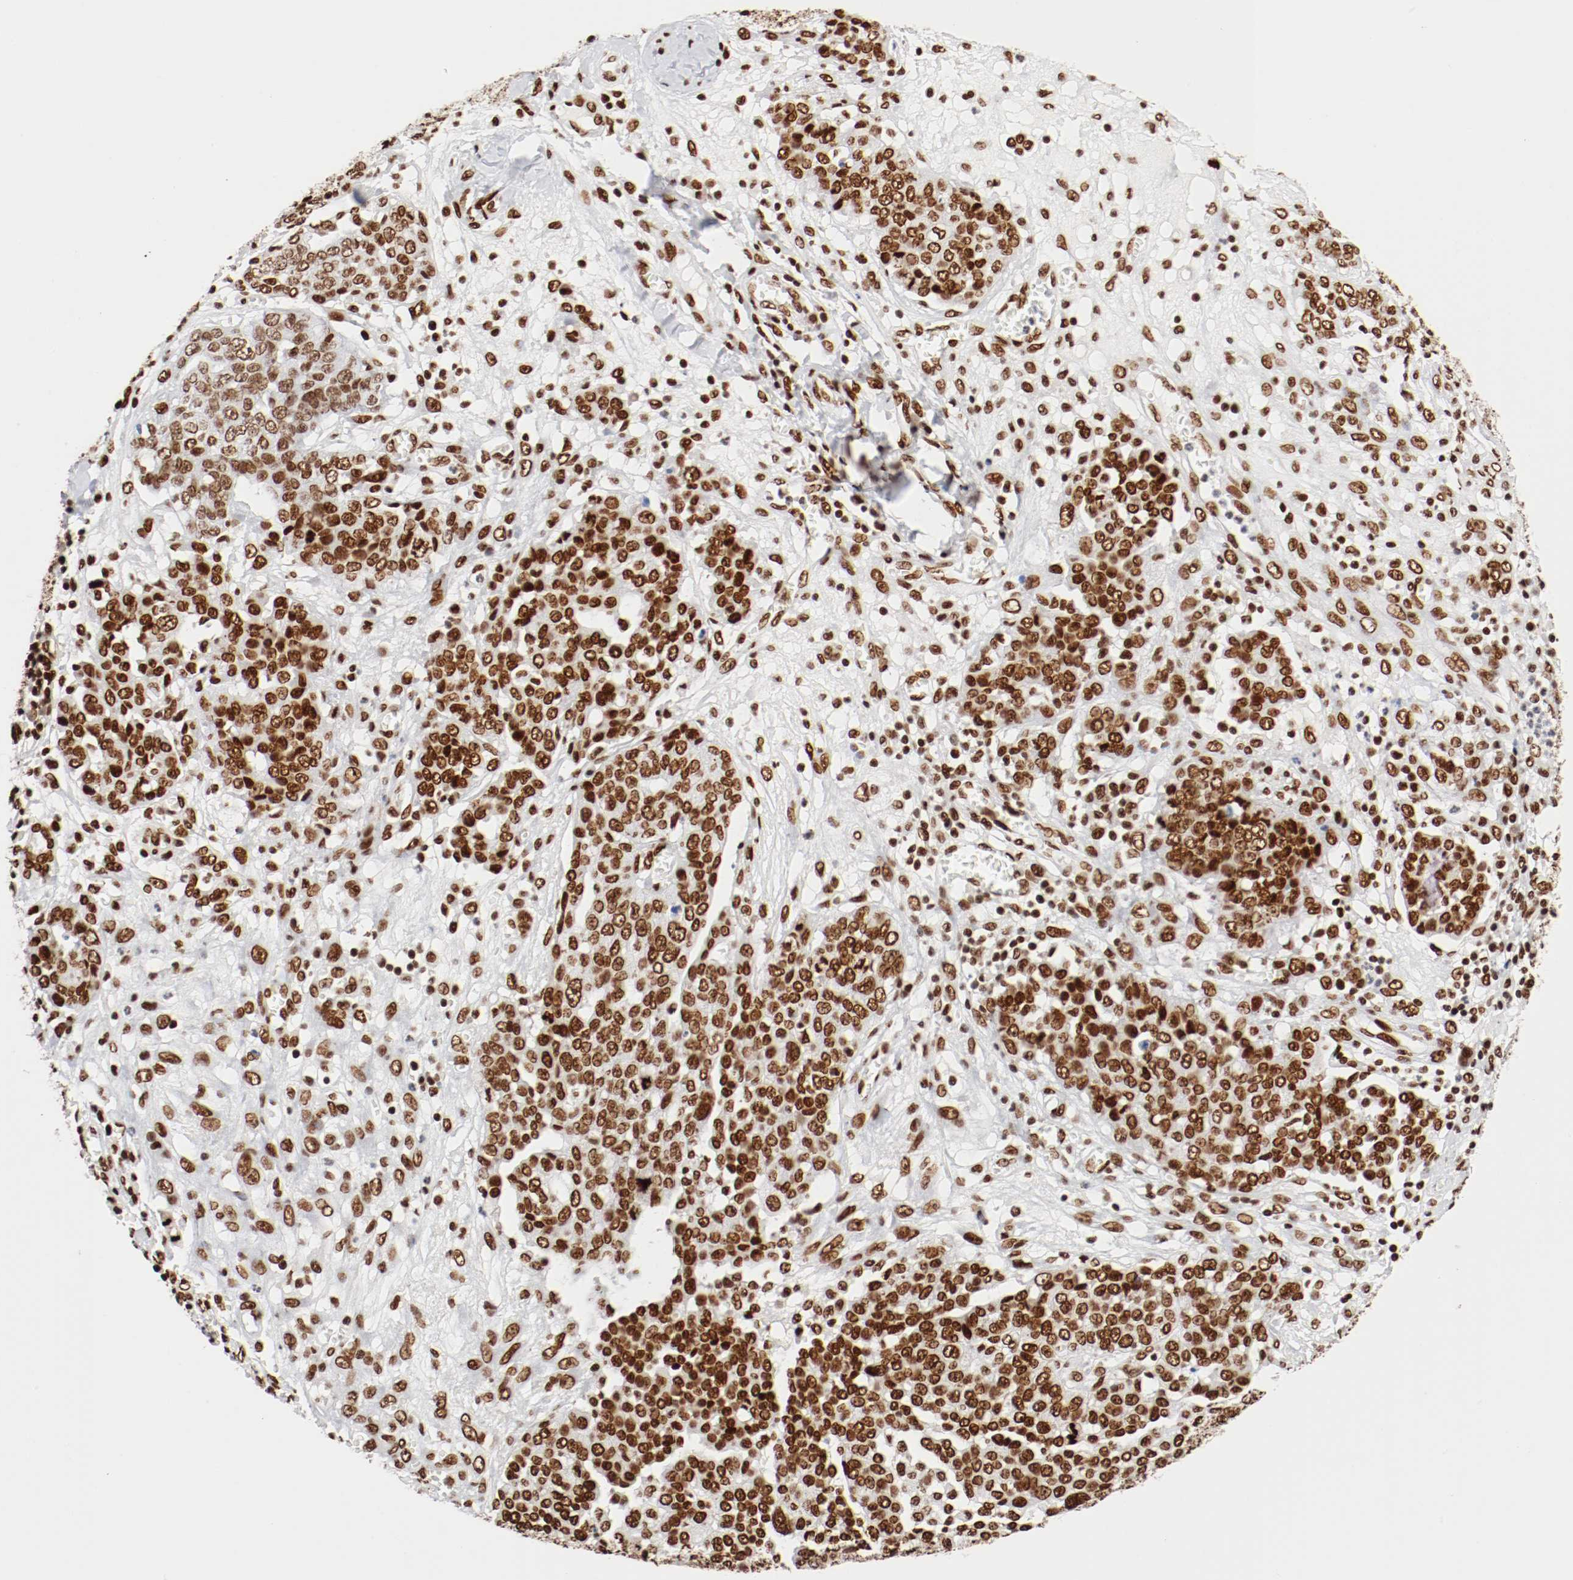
{"staining": {"intensity": "strong", "quantity": ">75%", "location": "nuclear"}, "tissue": "ovarian cancer", "cell_type": "Tumor cells", "image_type": "cancer", "snomed": [{"axis": "morphology", "description": "Cystadenocarcinoma, serous, NOS"}, {"axis": "topography", "description": "Soft tissue"}, {"axis": "topography", "description": "Ovary"}], "caption": "Immunohistochemical staining of human serous cystadenocarcinoma (ovarian) demonstrates high levels of strong nuclear protein staining in about >75% of tumor cells.", "gene": "CTBP1", "patient": {"sex": "female", "age": 57}}